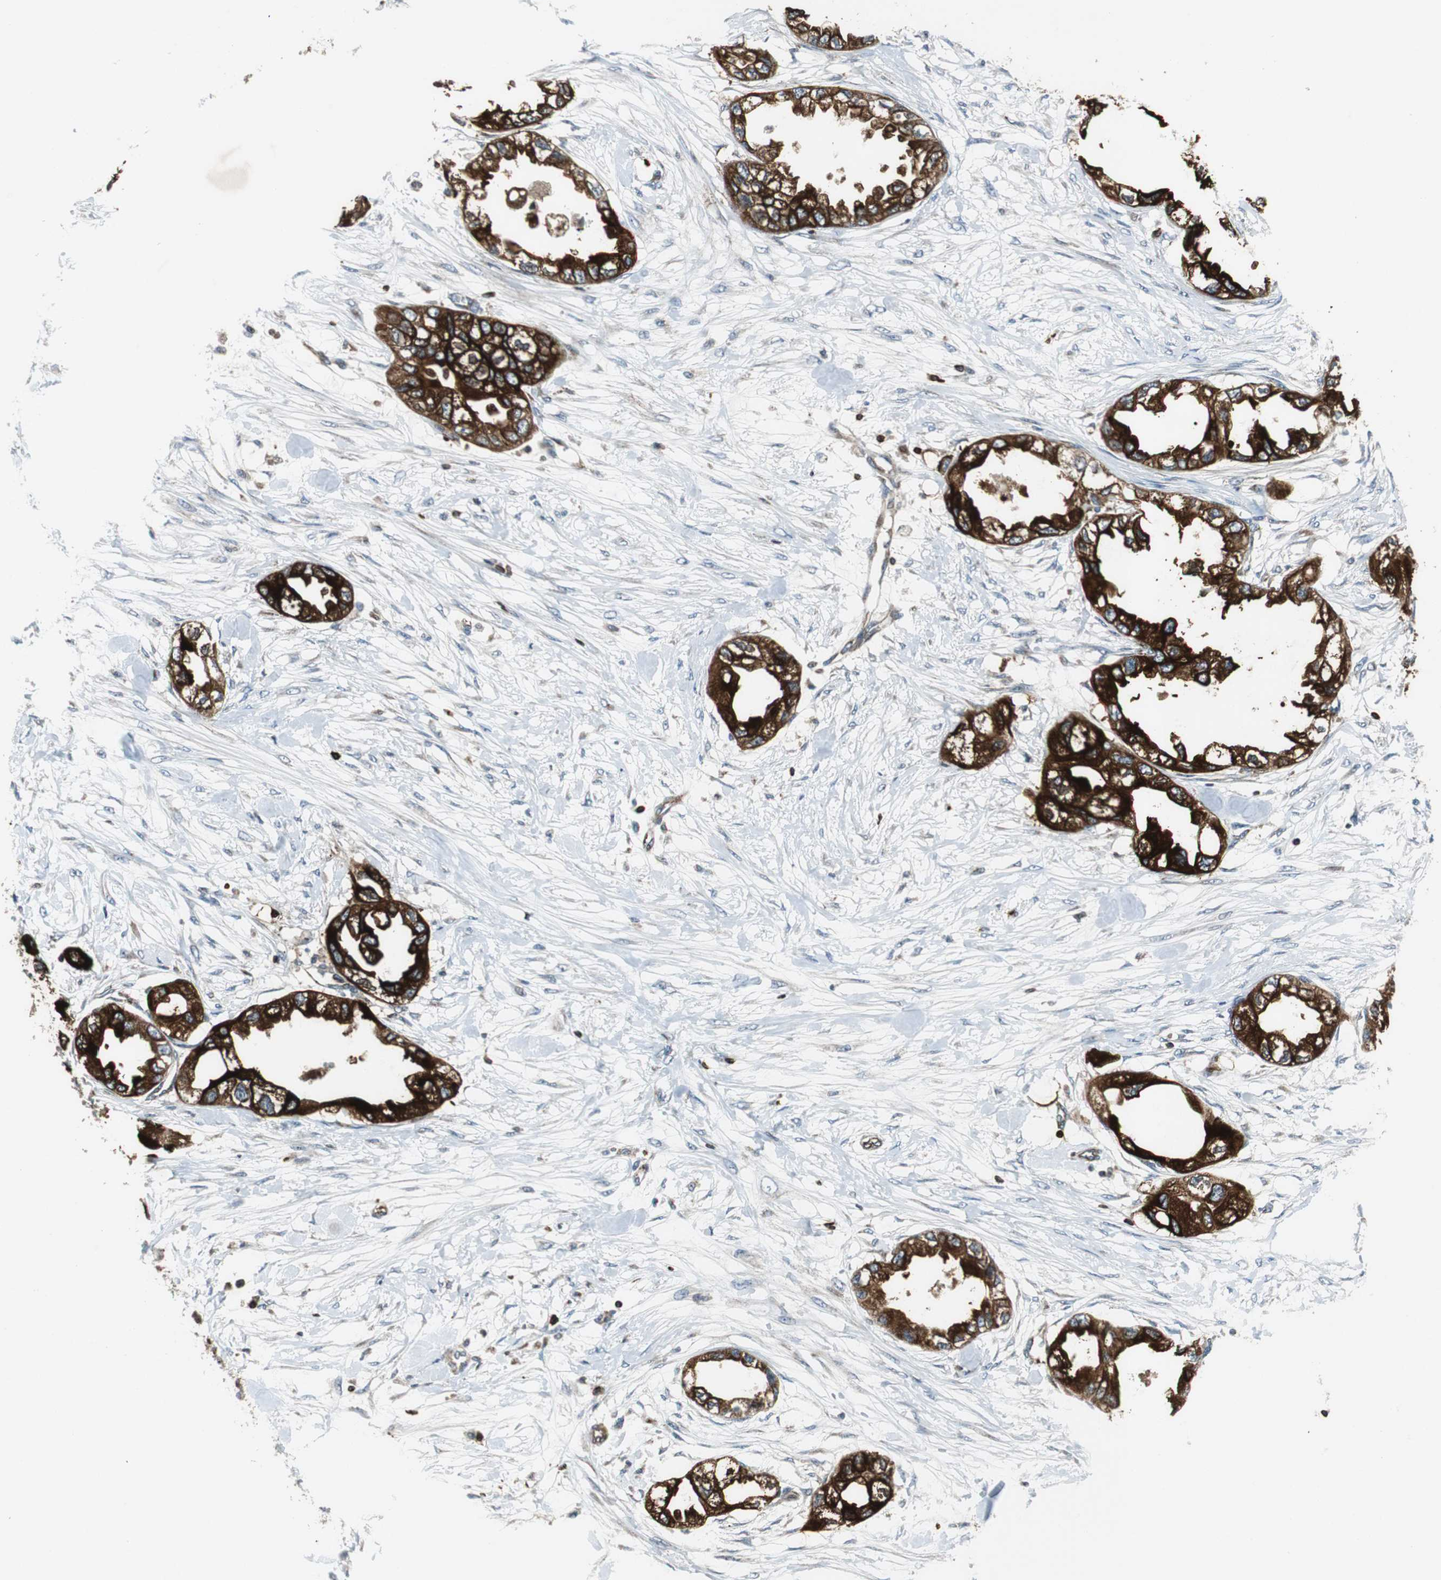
{"staining": {"intensity": "strong", "quantity": ">75%", "location": "cytoplasmic/membranous"}, "tissue": "endometrial cancer", "cell_type": "Tumor cells", "image_type": "cancer", "snomed": [{"axis": "morphology", "description": "Adenocarcinoma, NOS"}, {"axis": "topography", "description": "Endometrium"}], "caption": "The micrograph exhibits a brown stain indicating the presence of a protein in the cytoplasmic/membranous of tumor cells in endometrial cancer (adenocarcinoma).", "gene": "TUBA4A", "patient": {"sex": "female", "age": 67}}